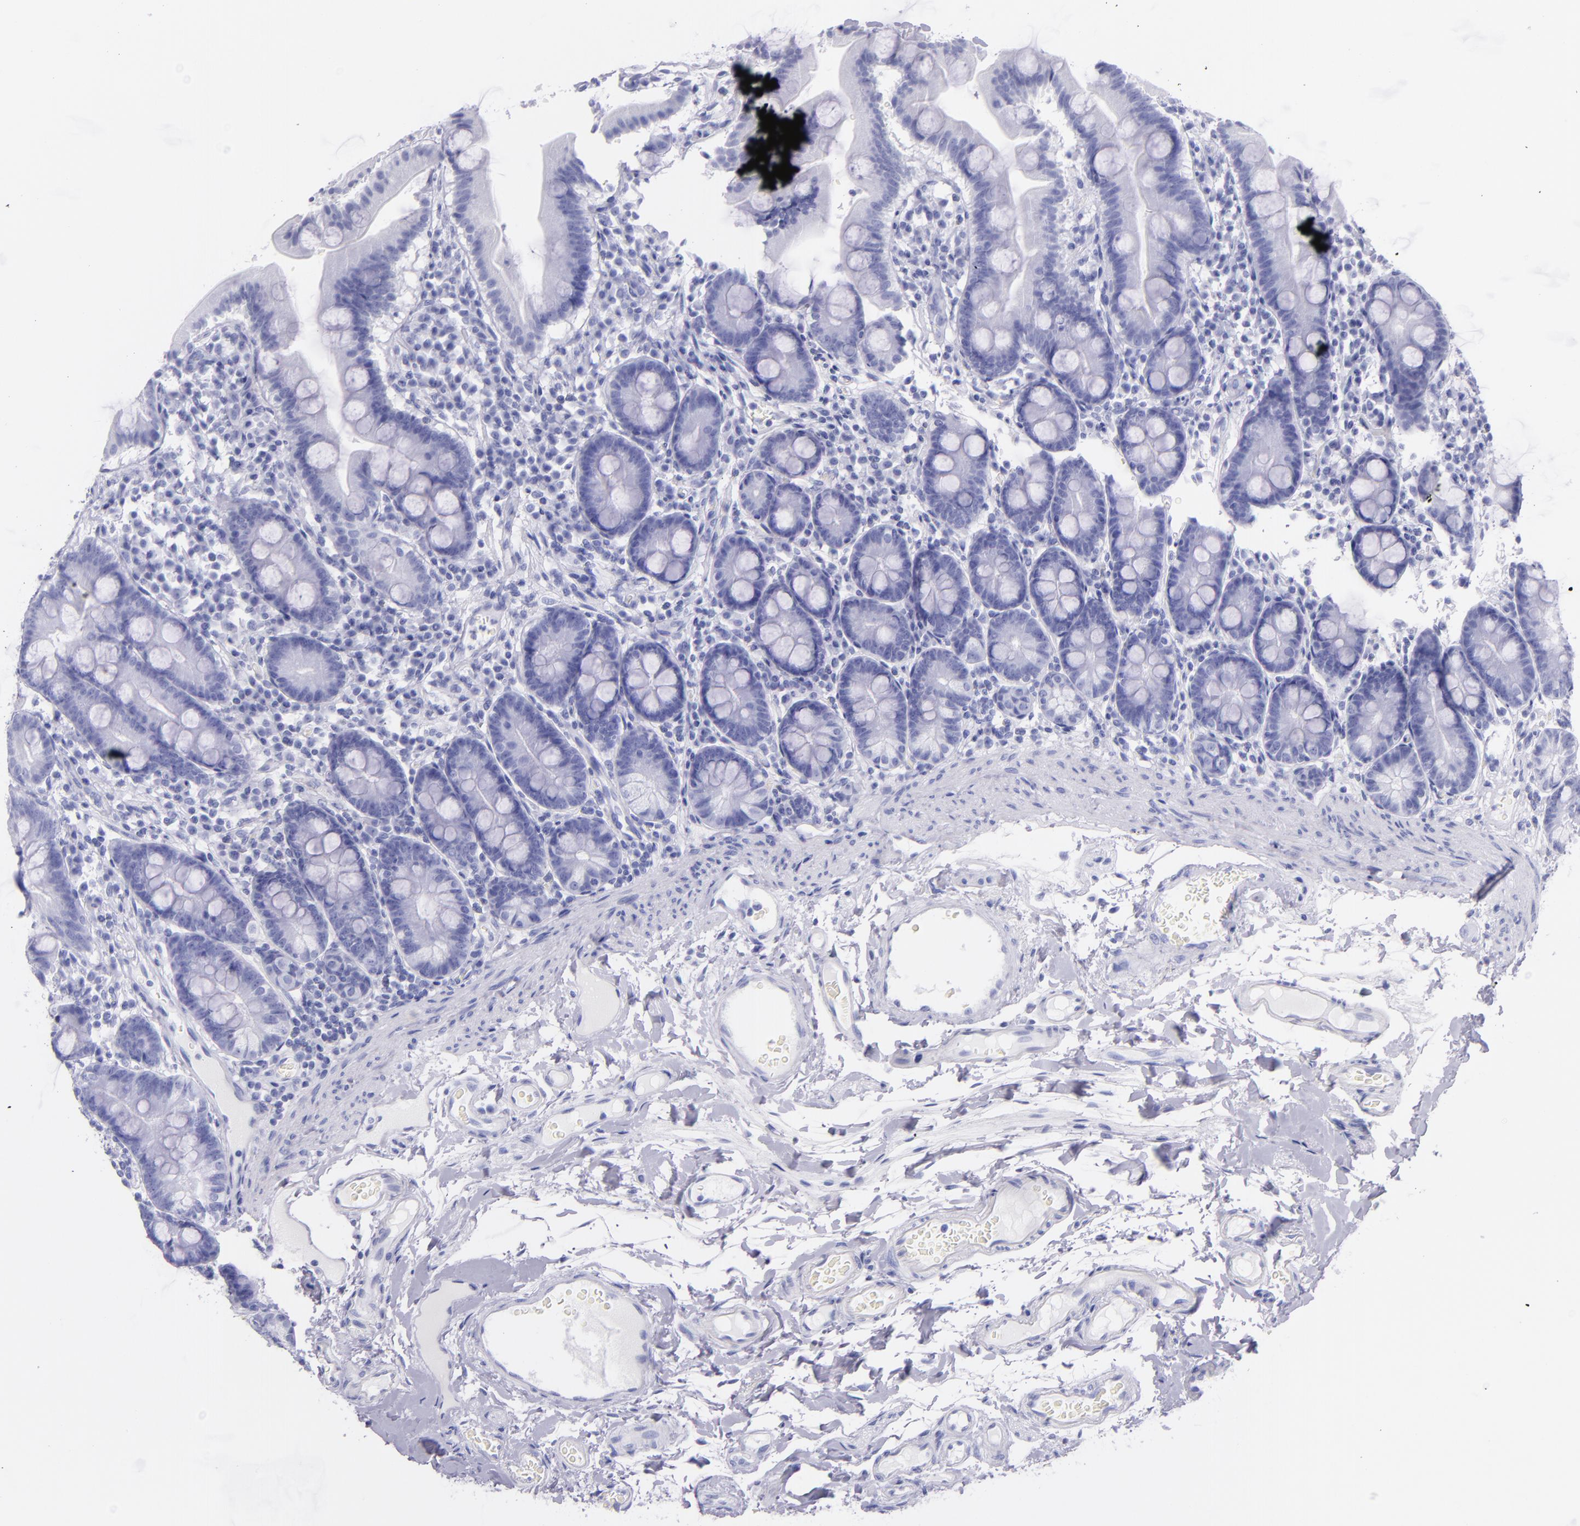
{"staining": {"intensity": "negative", "quantity": "none", "location": "none"}, "tissue": "duodenum", "cell_type": "Glandular cells", "image_type": "normal", "snomed": [{"axis": "morphology", "description": "Normal tissue, NOS"}, {"axis": "topography", "description": "Duodenum"}], "caption": "Duodenum stained for a protein using immunohistochemistry (IHC) exhibits no staining glandular cells.", "gene": "SFTPB", "patient": {"sex": "male", "age": 50}}